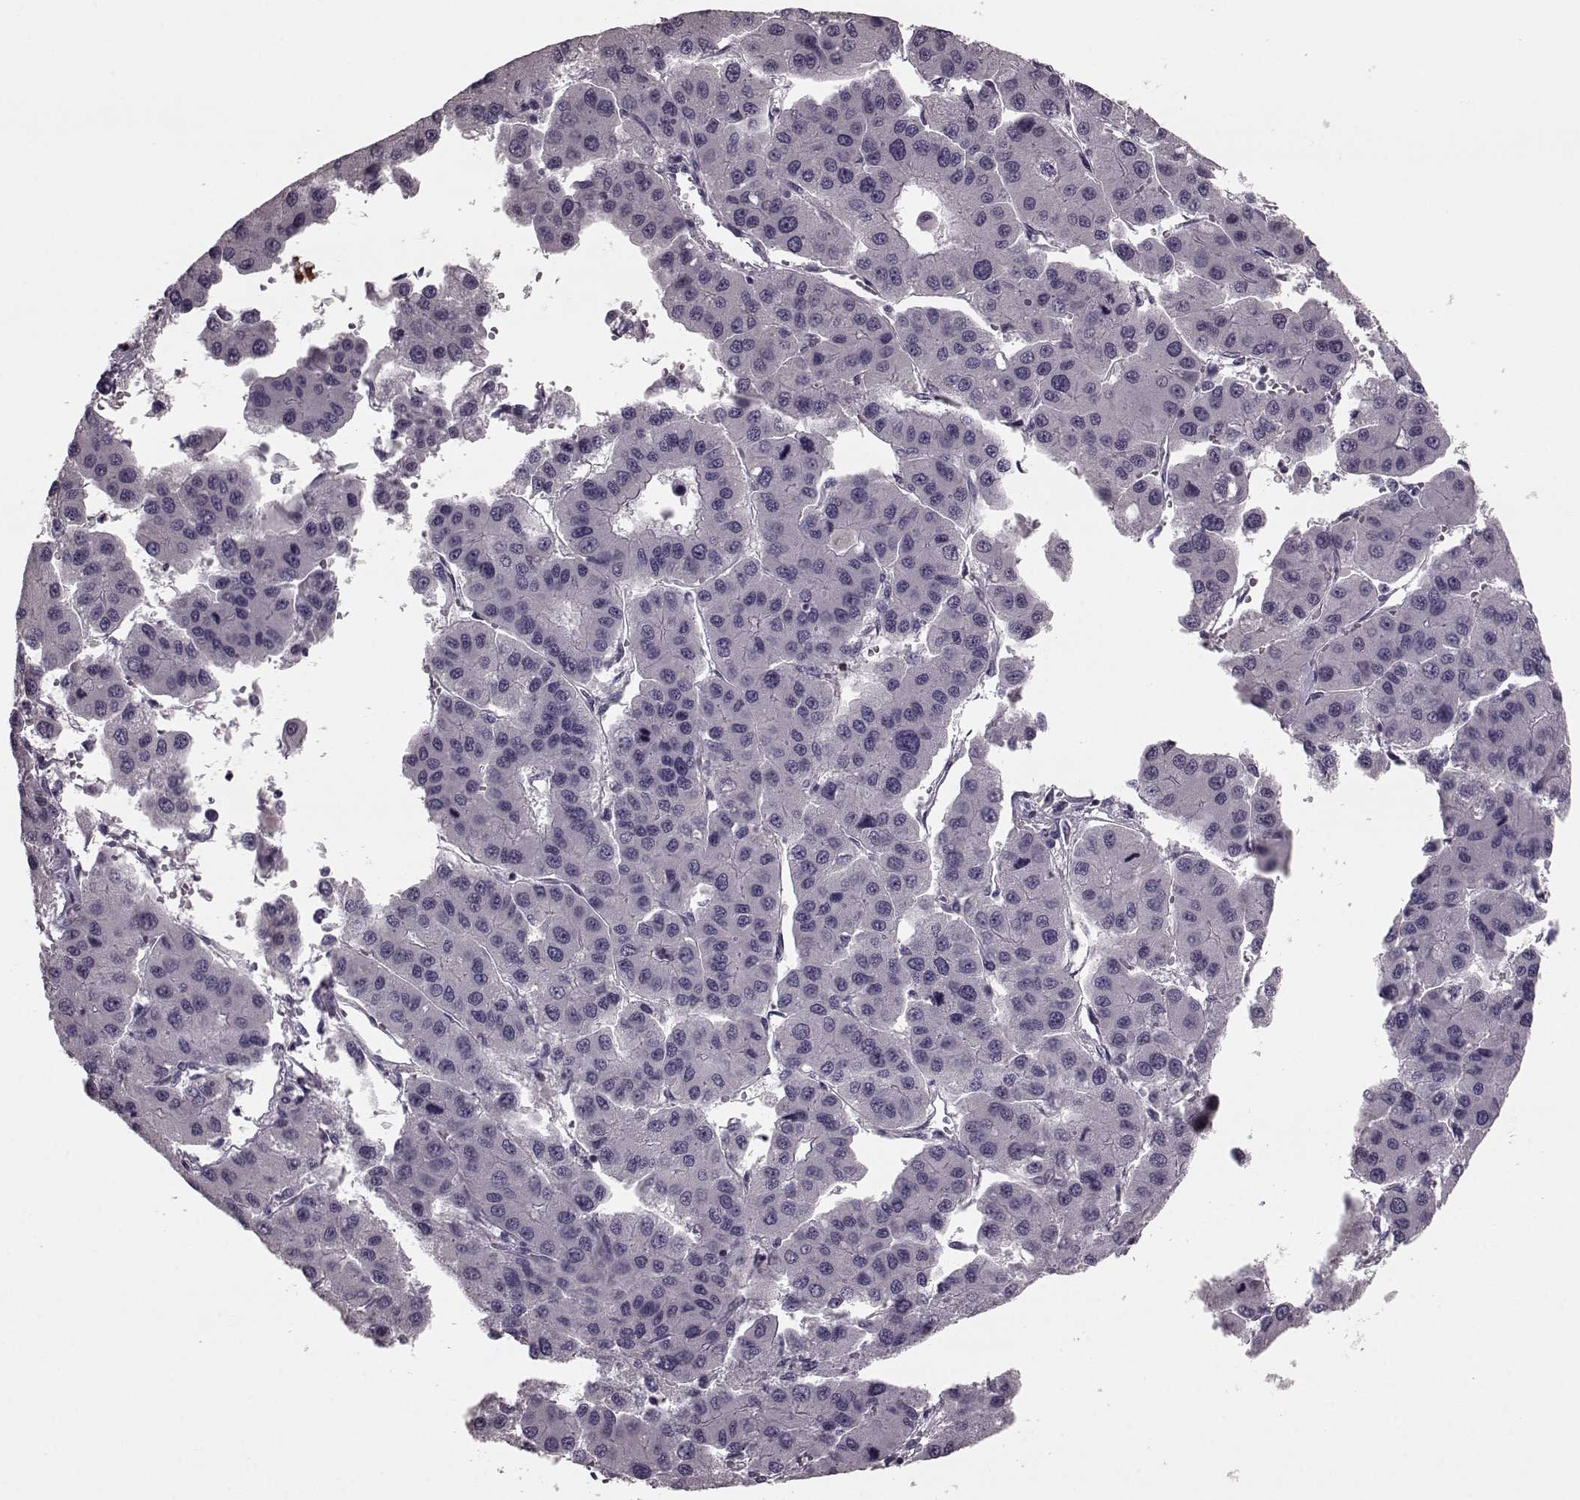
{"staining": {"intensity": "negative", "quantity": "none", "location": "none"}, "tissue": "liver cancer", "cell_type": "Tumor cells", "image_type": "cancer", "snomed": [{"axis": "morphology", "description": "Carcinoma, Hepatocellular, NOS"}, {"axis": "topography", "description": "Liver"}], "caption": "A photomicrograph of human liver hepatocellular carcinoma is negative for staining in tumor cells. The staining is performed using DAB brown chromogen with nuclei counter-stained in using hematoxylin.", "gene": "CST7", "patient": {"sex": "male", "age": 73}}